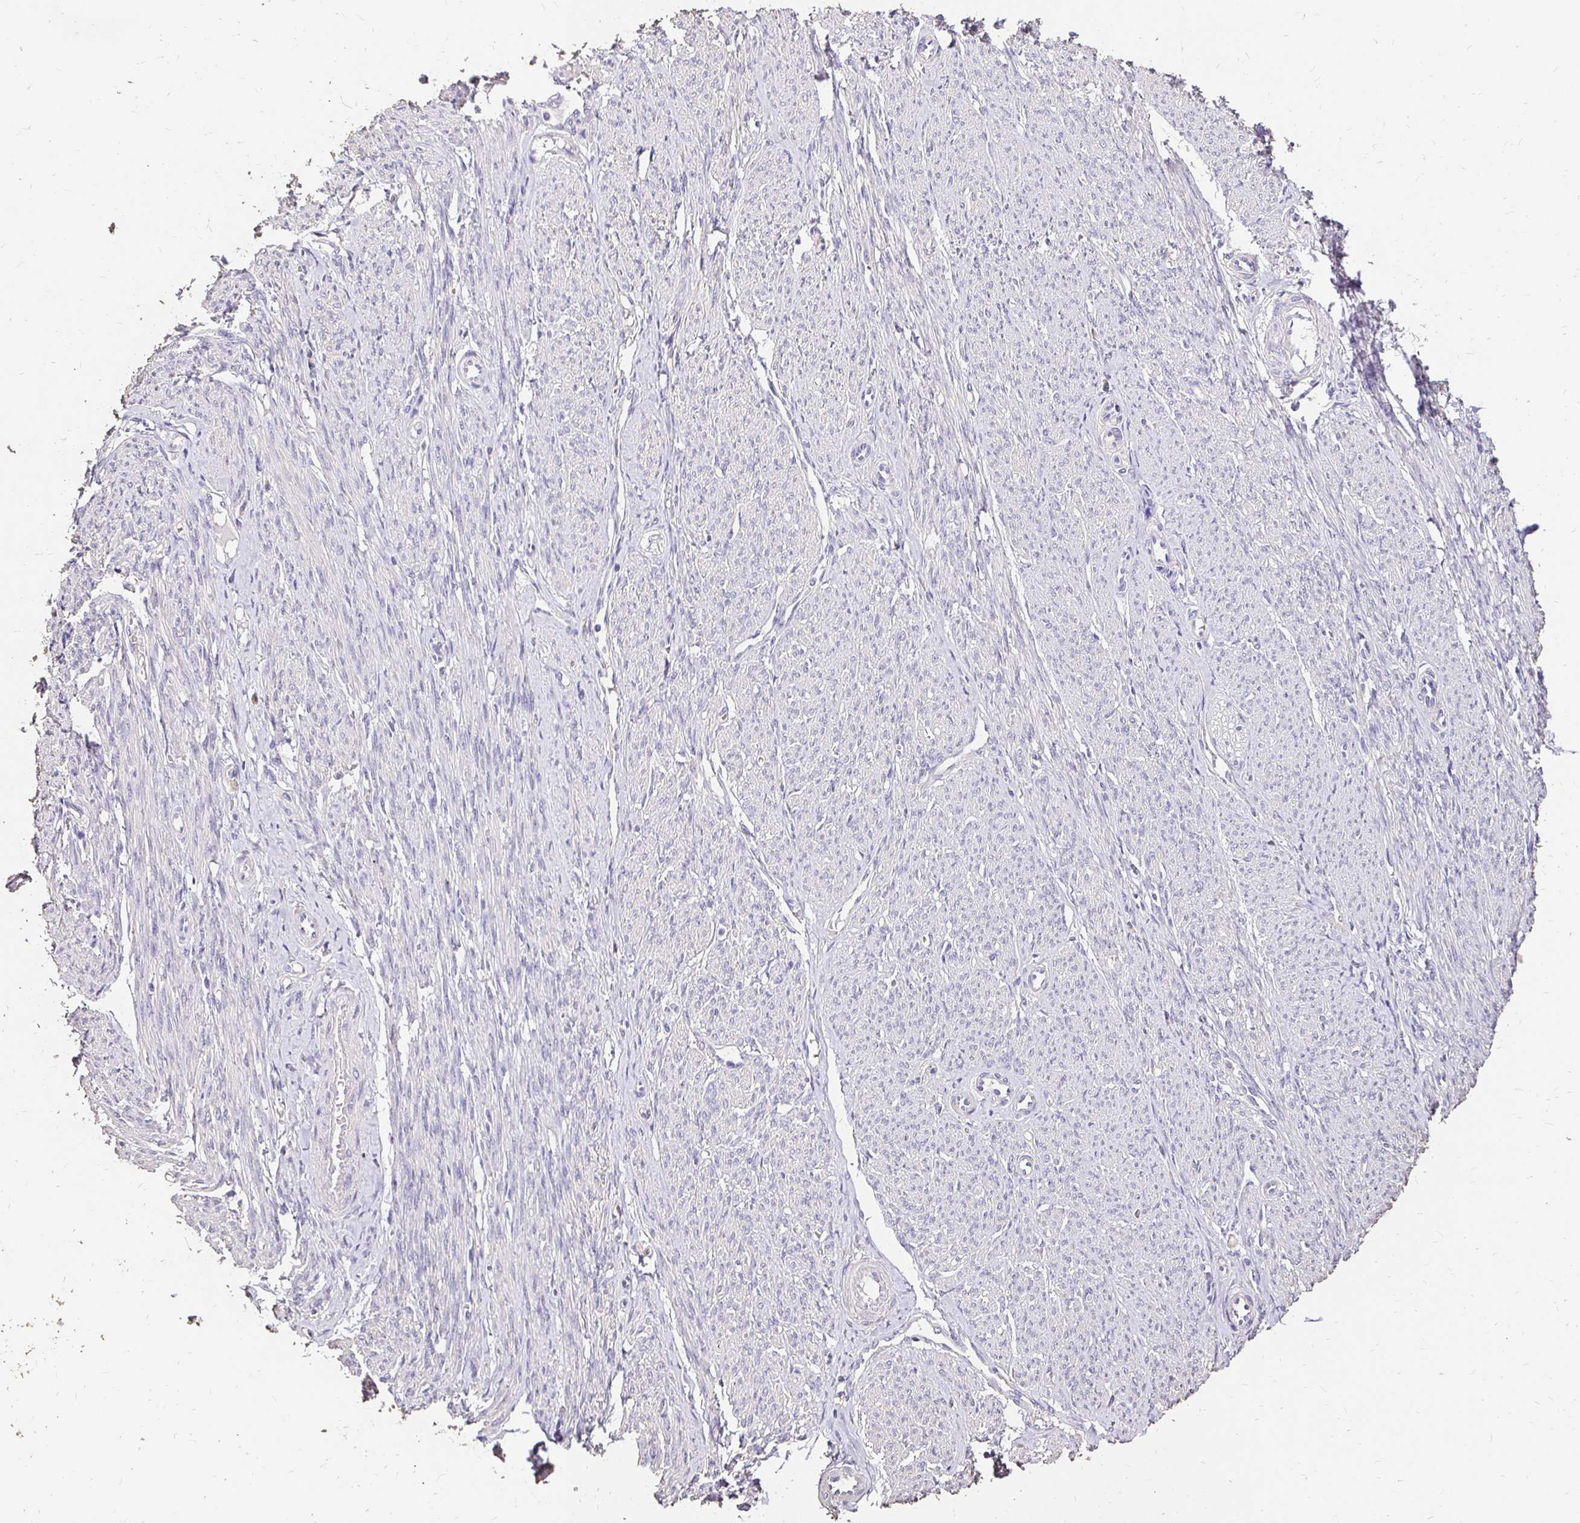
{"staining": {"intensity": "negative", "quantity": "none", "location": "none"}, "tissue": "smooth muscle", "cell_type": "Smooth muscle cells", "image_type": "normal", "snomed": [{"axis": "morphology", "description": "Normal tissue, NOS"}, {"axis": "topography", "description": "Smooth muscle"}], "caption": "DAB immunohistochemical staining of benign human smooth muscle demonstrates no significant positivity in smooth muscle cells.", "gene": "UGT1A6", "patient": {"sex": "female", "age": 65}}